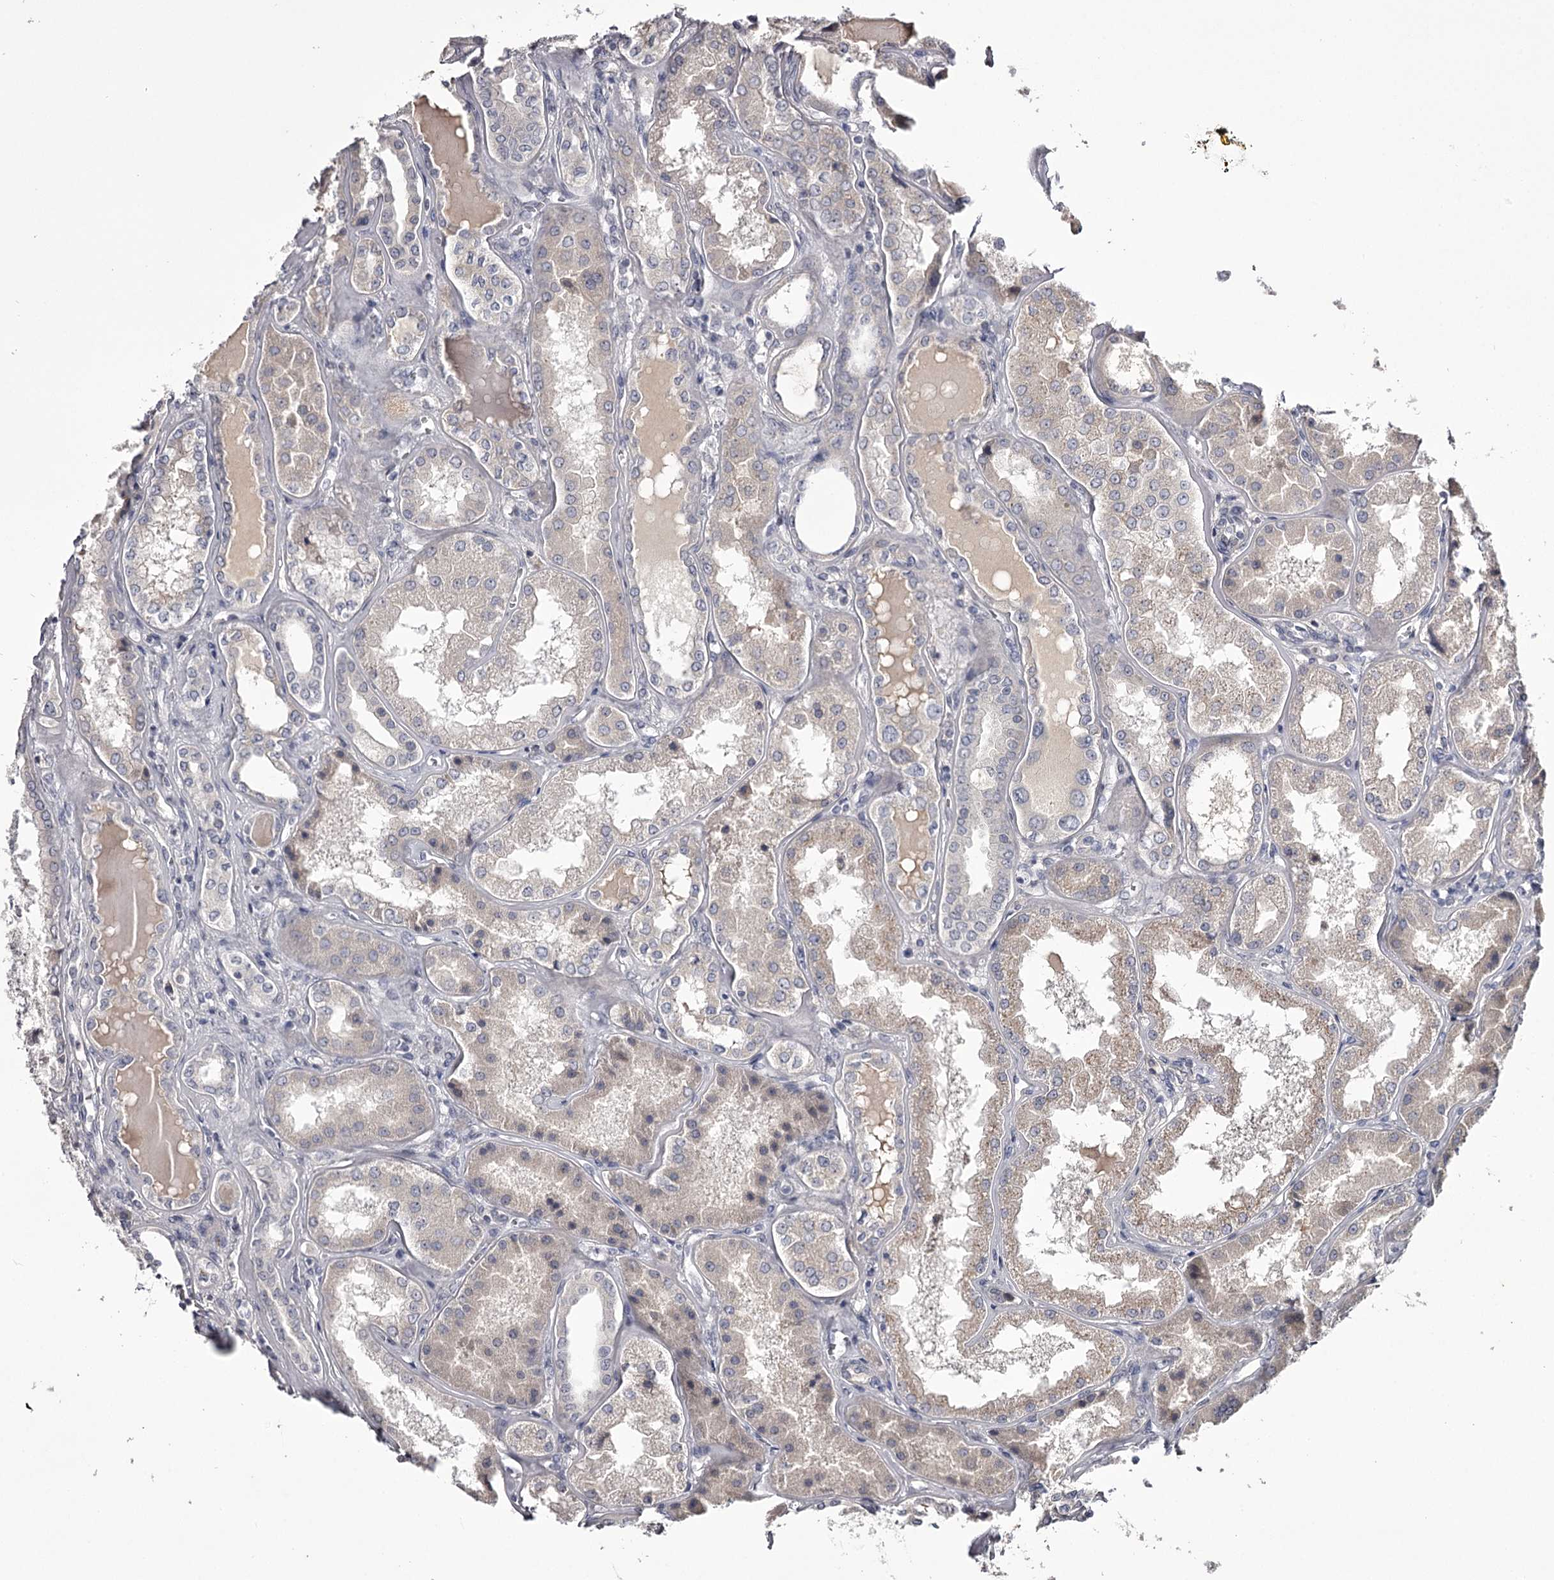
{"staining": {"intensity": "negative", "quantity": "none", "location": "none"}, "tissue": "kidney", "cell_type": "Cells in glomeruli", "image_type": "normal", "snomed": [{"axis": "morphology", "description": "Normal tissue, NOS"}, {"axis": "topography", "description": "Kidney"}], "caption": "There is no significant positivity in cells in glomeruli of kidney. (Brightfield microscopy of DAB immunohistochemistry at high magnification).", "gene": "PRM2", "patient": {"sex": "female", "age": 56}}